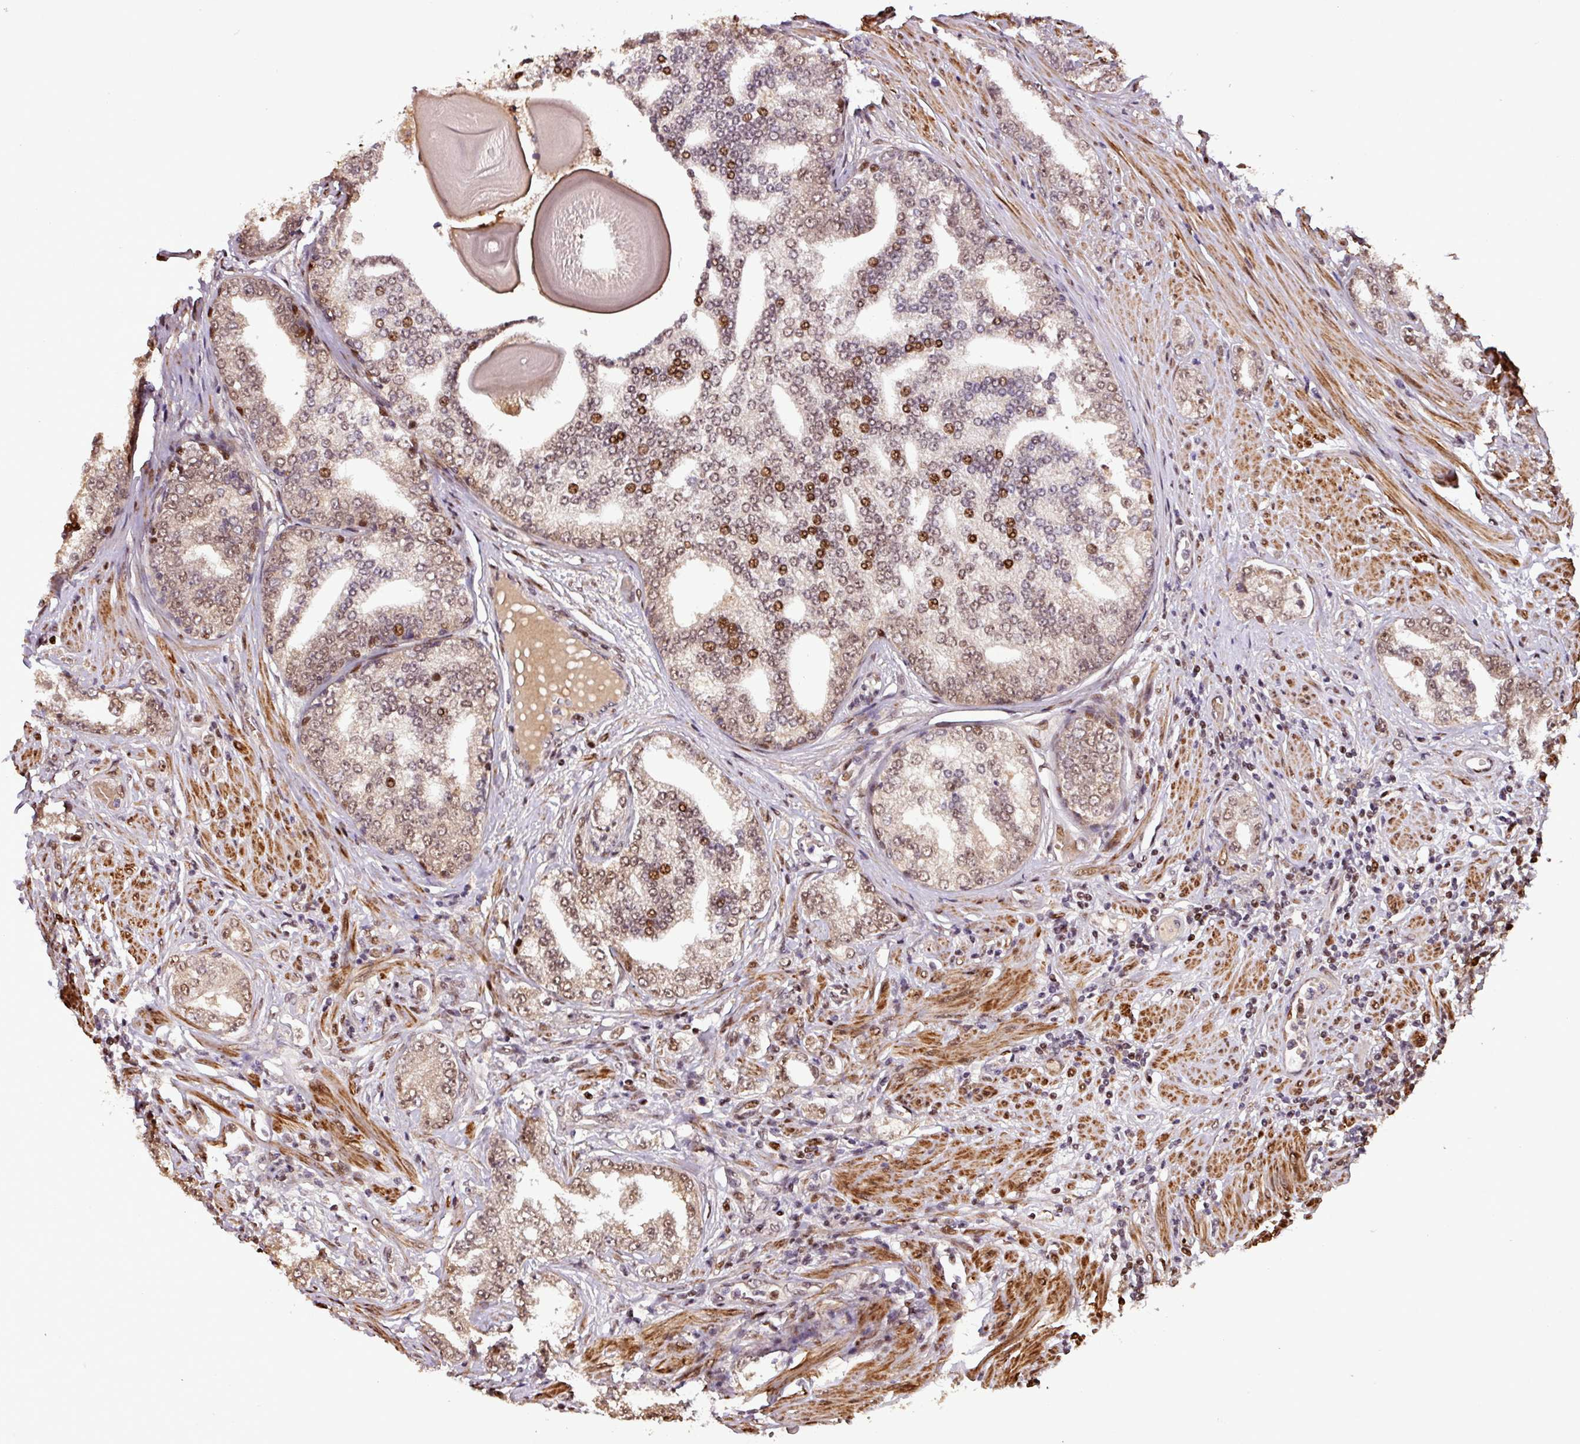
{"staining": {"intensity": "moderate", "quantity": "25%-75%", "location": "nuclear"}, "tissue": "prostate cancer", "cell_type": "Tumor cells", "image_type": "cancer", "snomed": [{"axis": "morphology", "description": "Adenocarcinoma, High grade"}, {"axis": "topography", "description": "Prostate"}], "caption": "Immunohistochemical staining of prostate cancer shows medium levels of moderate nuclear staining in about 25%-75% of tumor cells.", "gene": "SLC22A24", "patient": {"sex": "male", "age": 64}}